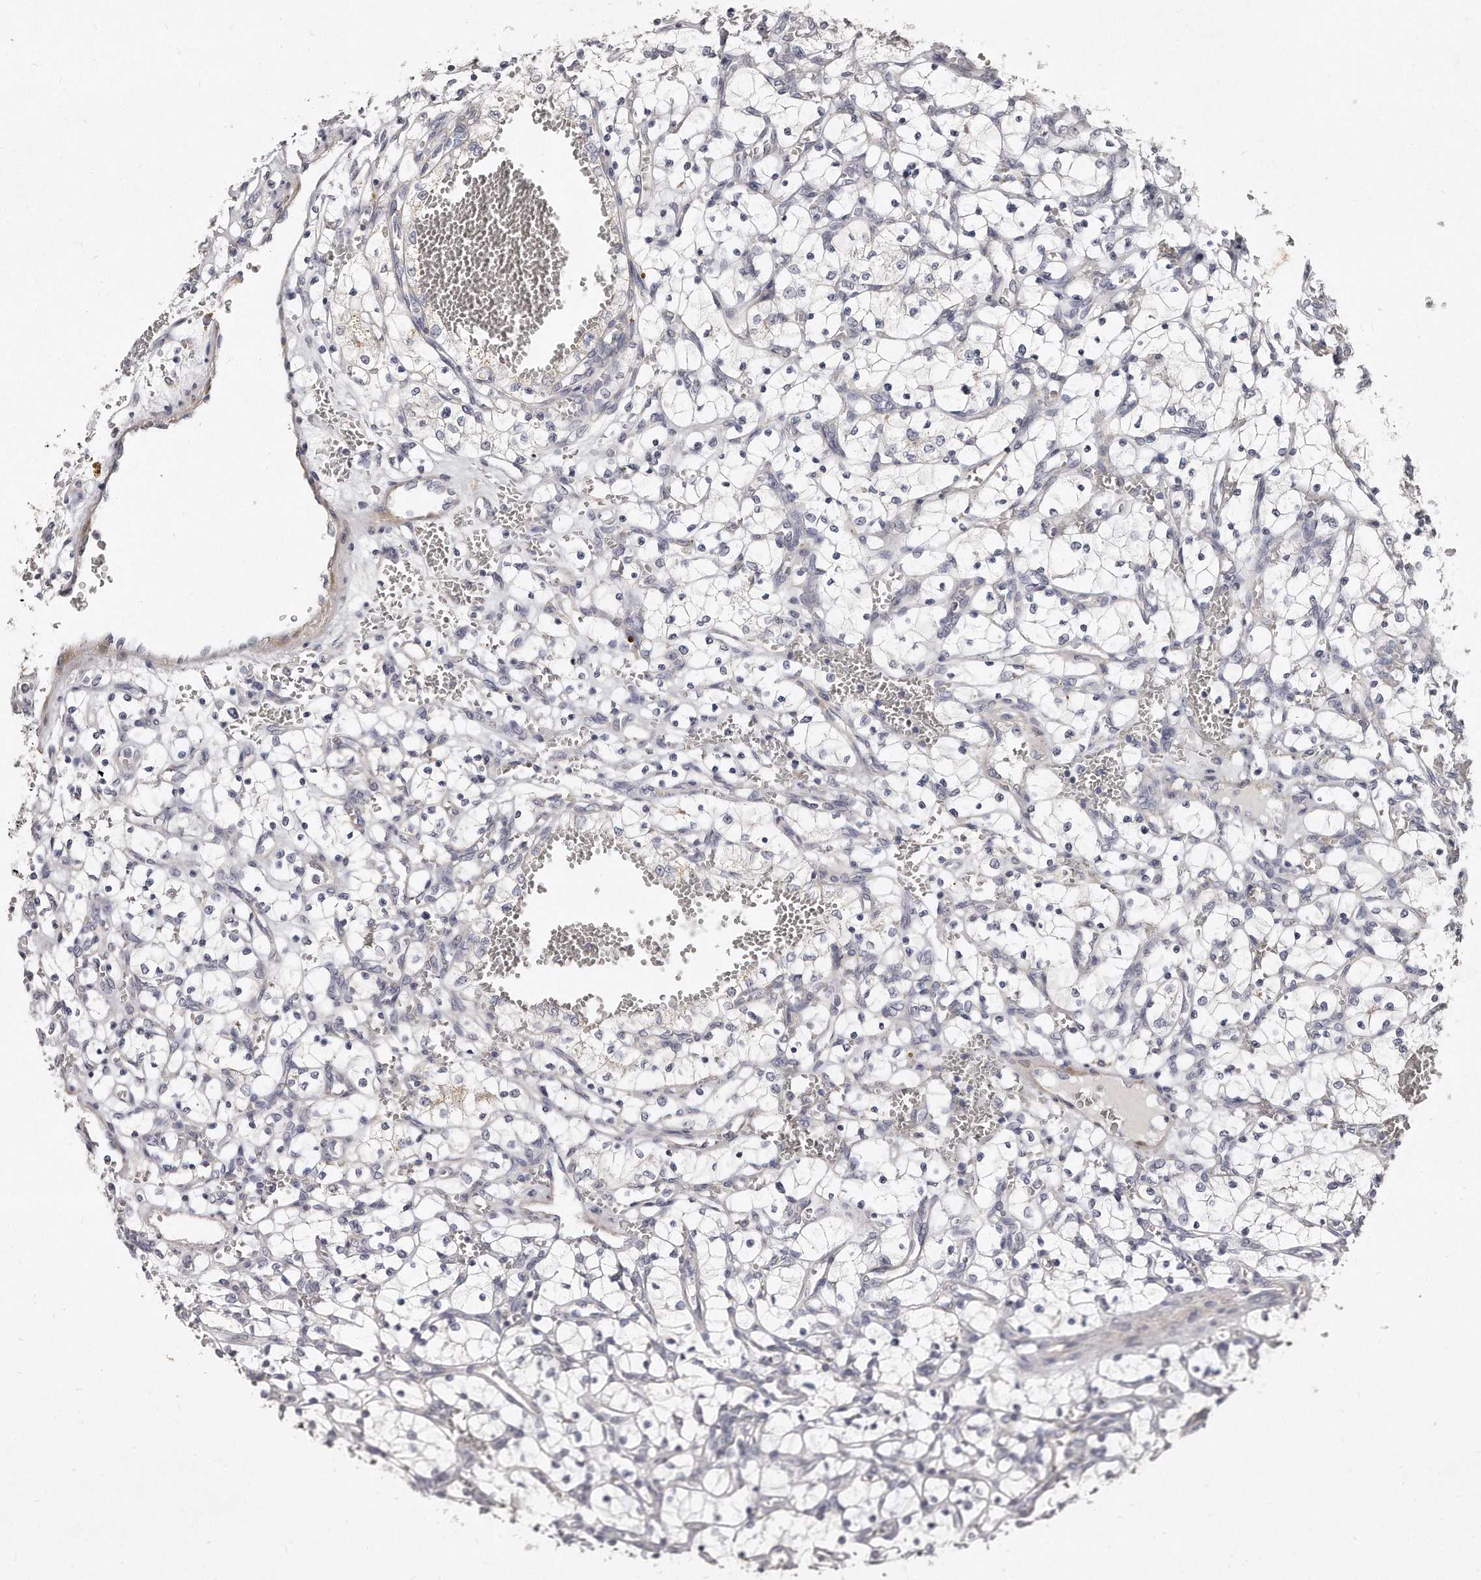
{"staining": {"intensity": "negative", "quantity": "none", "location": "none"}, "tissue": "renal cancer", "cell_type": "Tumor cells", "image_type": "cancer", "snomed": [{"axis": "morphology", "description": "Adenocarcinoma, NOS"}, {"axis": "topography", "description": "Kidney"}], "caption": "Protein analysis of renal cancer displays no significant staining in tumor cells.", "gene": "LMOD1", "patient": {"sex": "female", "age": 69}}